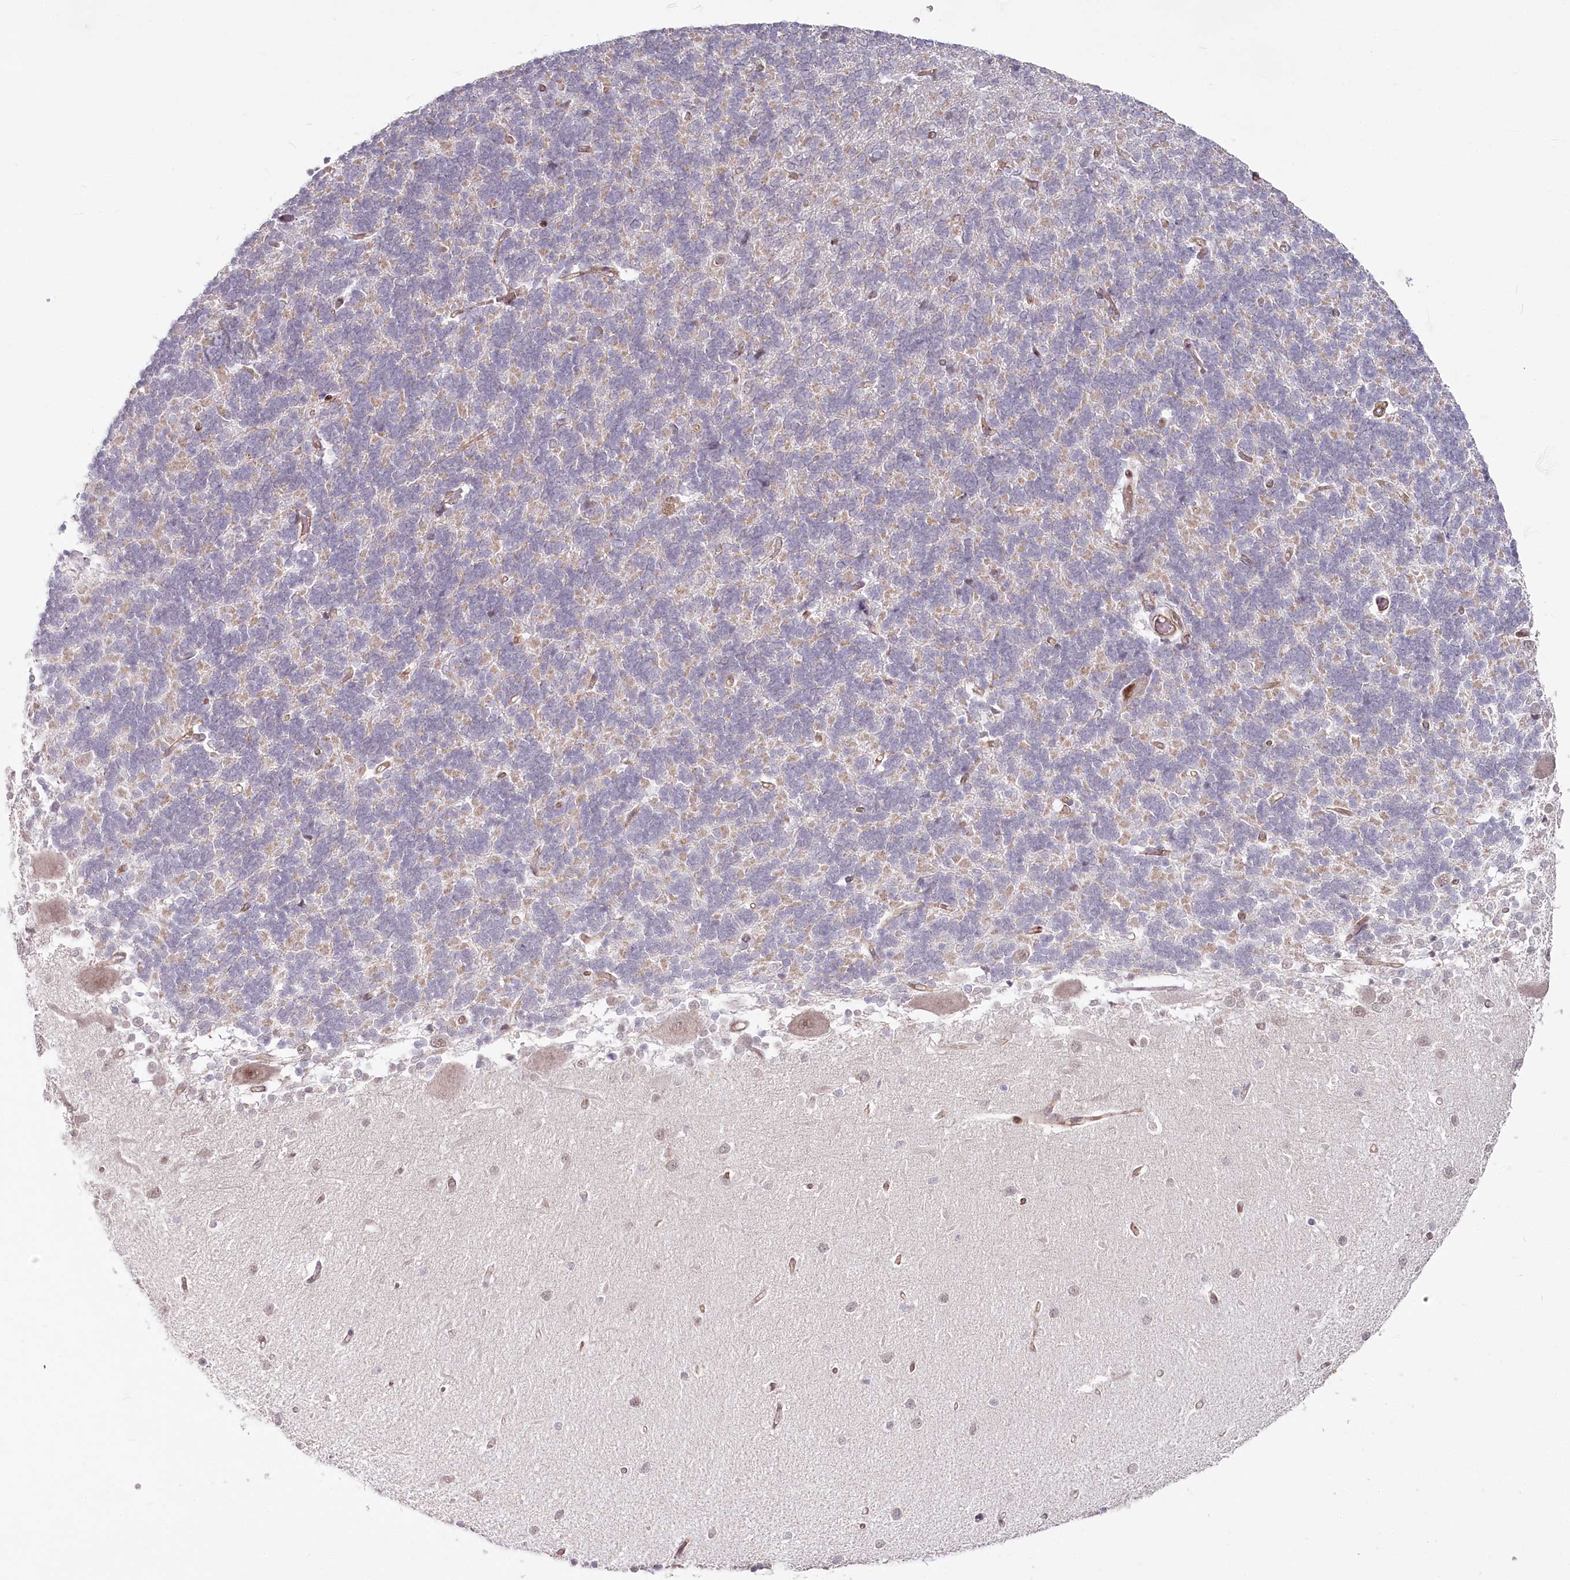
{"staining": {"intensity": "weak", "quantity": "25%-75%", "location": "cytoplasmic/membranous"}, "tissue": "cerebellum", "cell_type": "Cells in granular layer", "image_type": "normal", "snomed": [{"axis": "morphology", "description": "Normal tissue, NOS"}, {"axis": "topography", "description": "Cerebellum"}], "caption": "This is a micrograph of immunohistochemistry staining of unremarkable cerebellum, which shows weak expression in the cytoplasmic/membranous of cells in granular layer.", "gene": "ABHD8", "patient": {"sex": "male", "age": 37}}